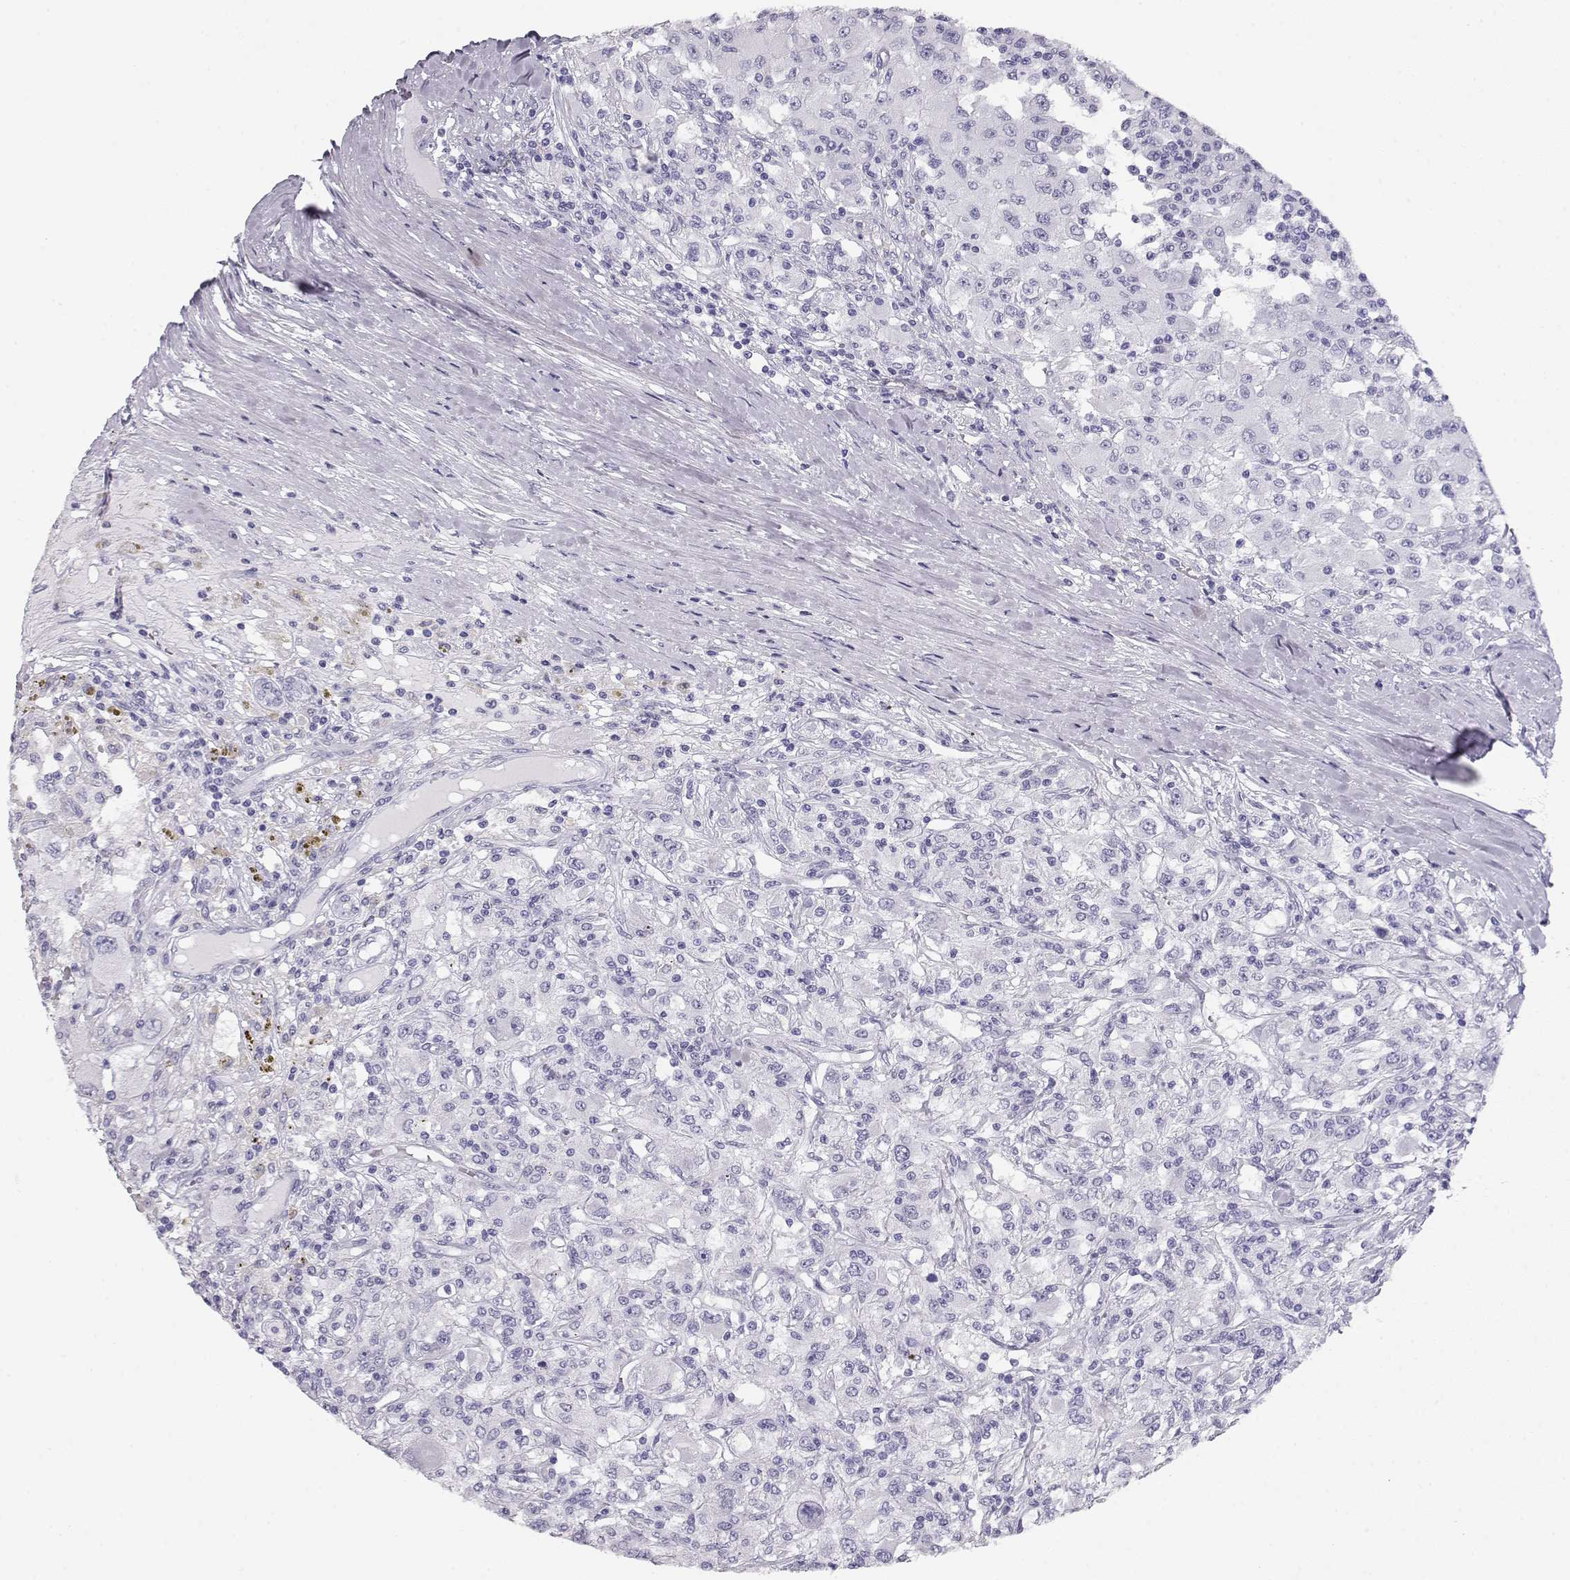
{"staining": {"intensity": "negative", "quantity": "none", "location": "none"}, "tissue": "renal cancer", "cell_type": "Tumor cells", "image_type": "cancer", "snomed": [{"axis": "morphology", "description": "Adenocarcinoma, NOS"}, {"axis": "topography", "description": "Kidney"}], "caption": "IHC of human renal cancer demonstrates no expression in tumor cells. (DAB immunohistochemistry (IHC) visualized using brightfield microscopy, high magnification).", "gene": "MAGEC1", "patient": {"sex": "female", "age": 67}}